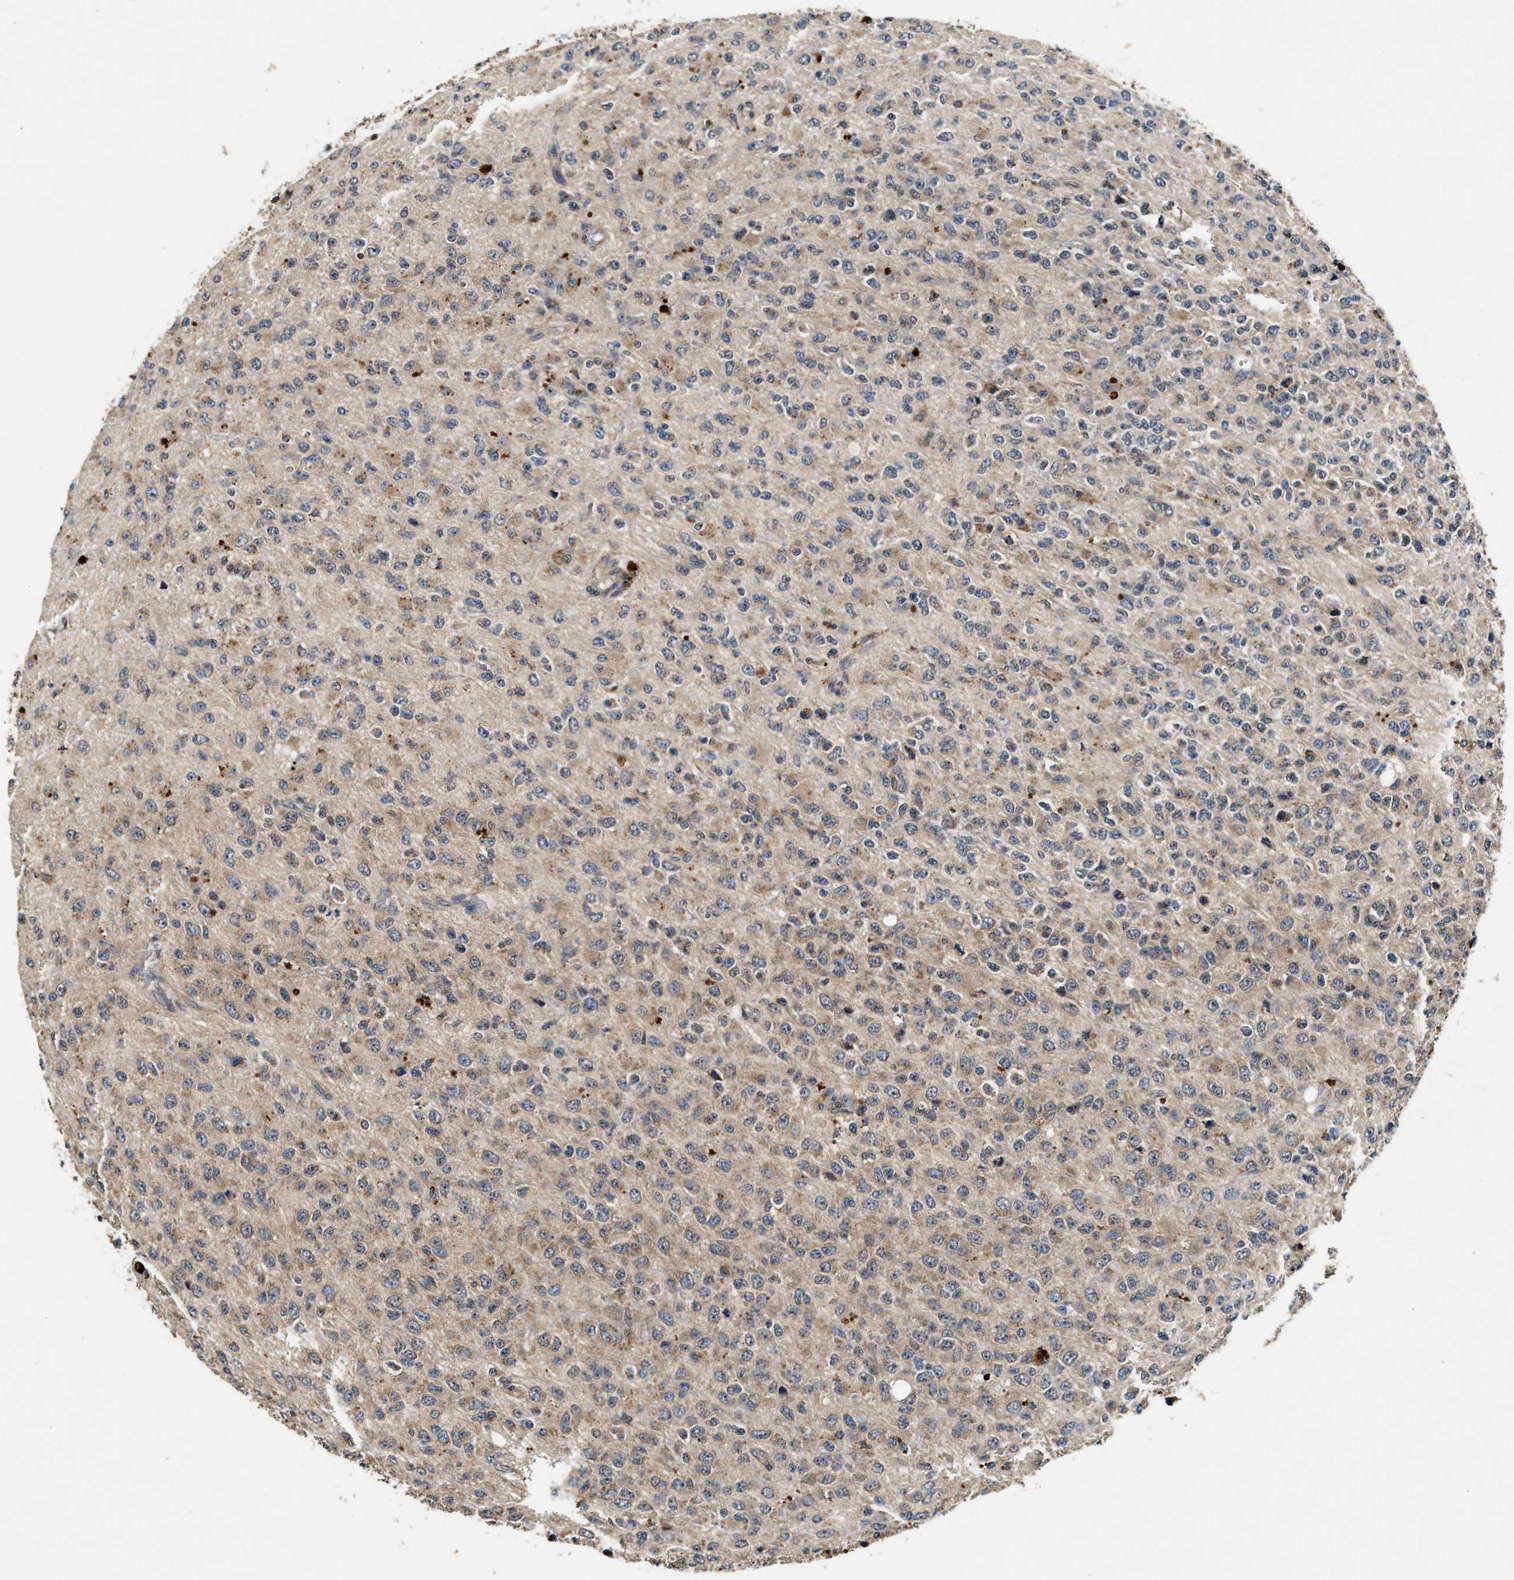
{"staining": {"intensity": "weak", "quantity": "25%-75%", "location": "cytoplasmic/membranous"}, "tissue": "glioma", "cell_type": "Tumor cells", "image_type": "cancer", "snomed": [{"axis": "morphology", "description": "Glioma, malignant, High grade"}, {"axis": "topography", "description": "pancreas cauda"}], "caption": "Protein expression analysis of human malignant glioma (high-grade) reveals weak cytoplasmic/membranous expression in approximately 25%-75% of tumor cells.", "gene": "PDAP1", "patient": {"sex": "male", "age": 60}}